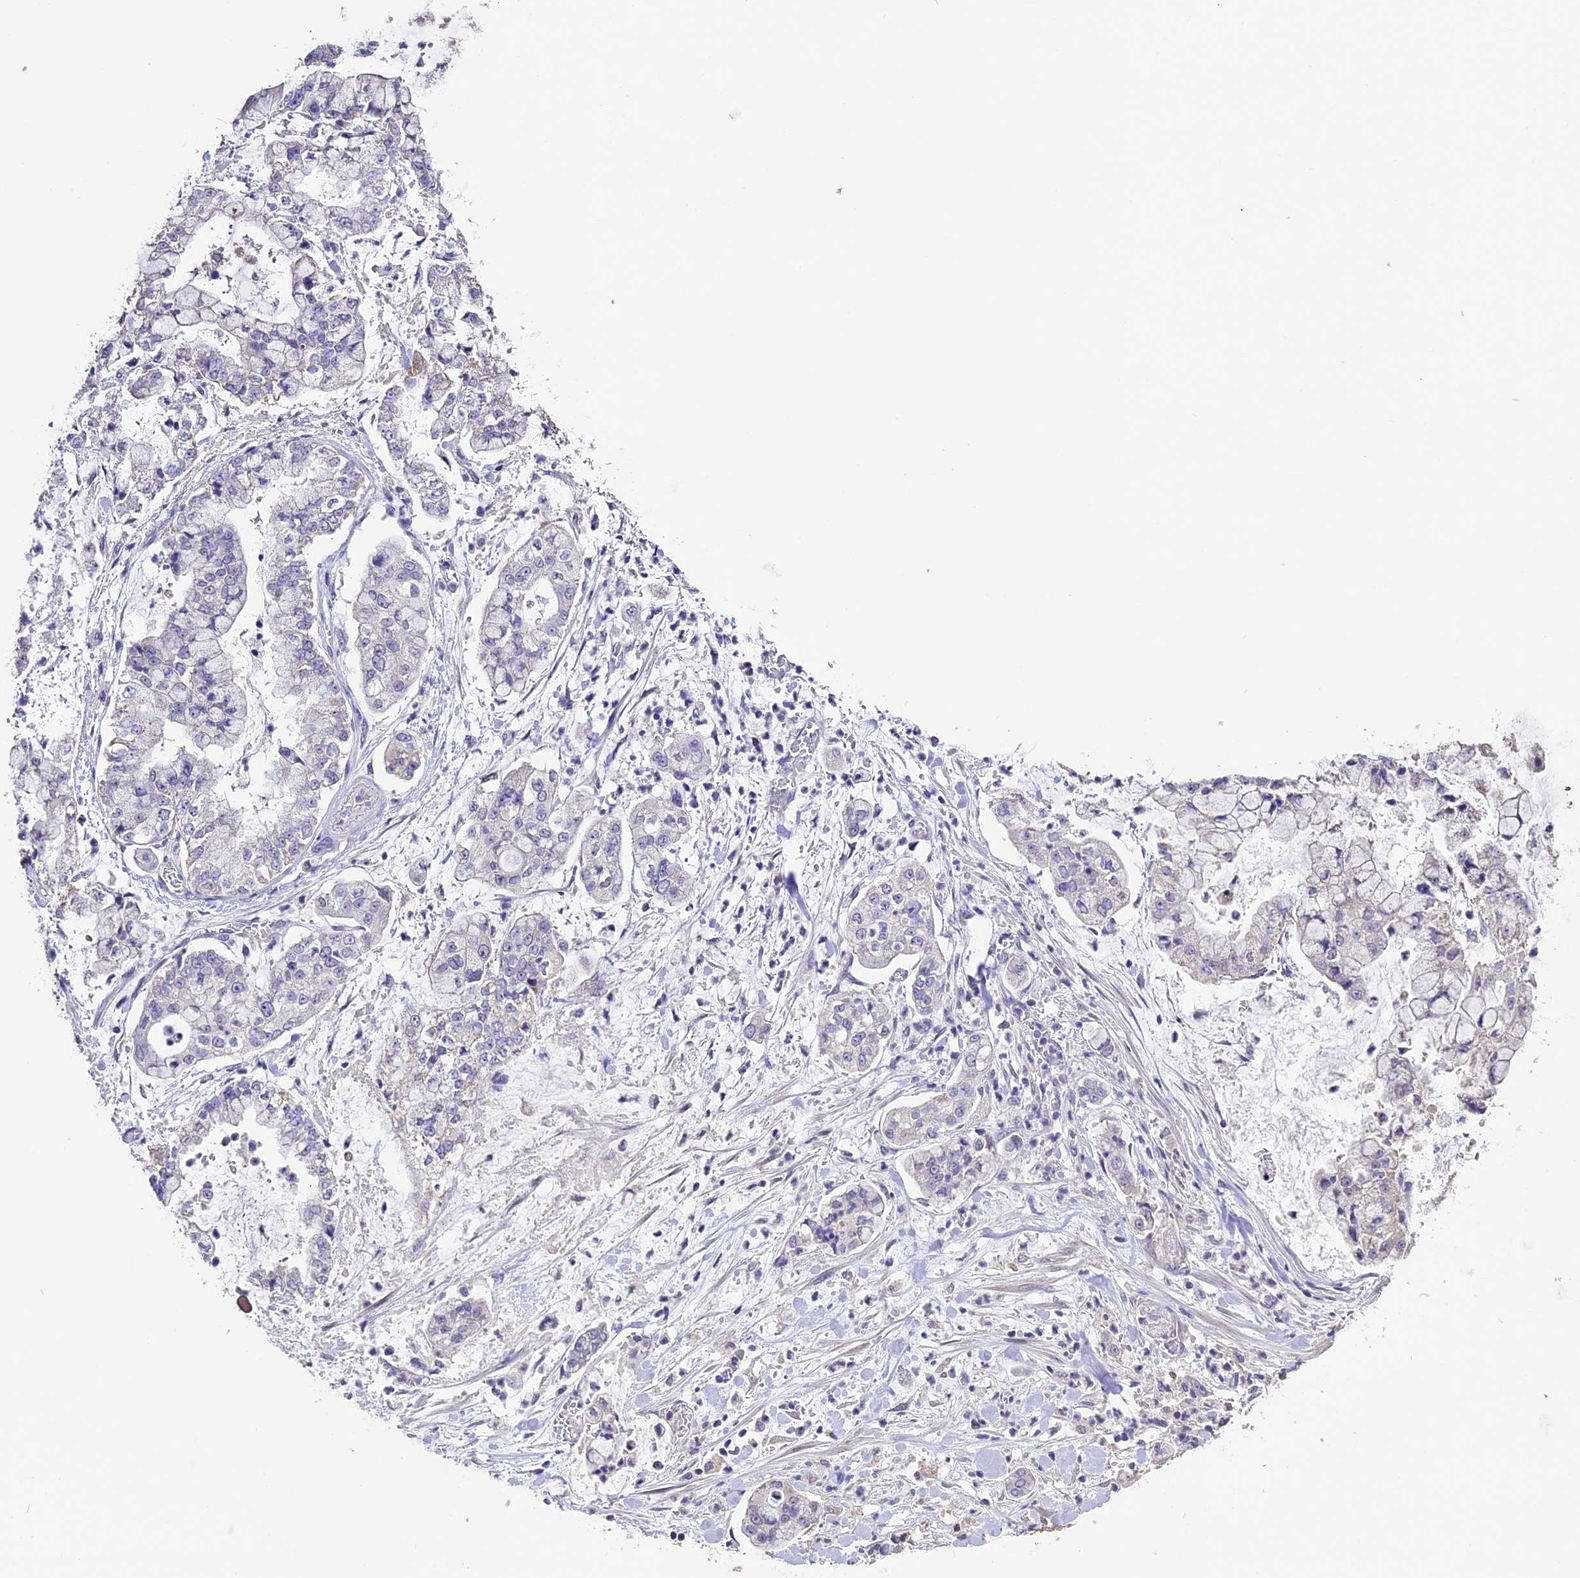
{"staining": {"intensity": "negative", "quantity": "none", "location": "none"}, "tissue": "stomach cancer", "cell_type": "Tumor cells", "image_type": "cancer", "snomed": [{"axis": "morphology", "description": "Adenocarcinoma, NOS"}, {"axis": "topography", "description": "Stomach"}], "caption": "High magnification brightfield microscopy of stomach cancer stained with DAB (3,3'-diaminobenzidine) (brown) and counterstained with hematoxylin (blue): tumor cells show no significant positivity. The staining was performed using DAB (3,3'-diaminobenzidine) to visualize the protein expression in brown, while the nuclei were stained in blue with hematoxylin (Magnification: 20x).", "gene": "DIS3L", "patient": {"sex": "male", "age": 76}}